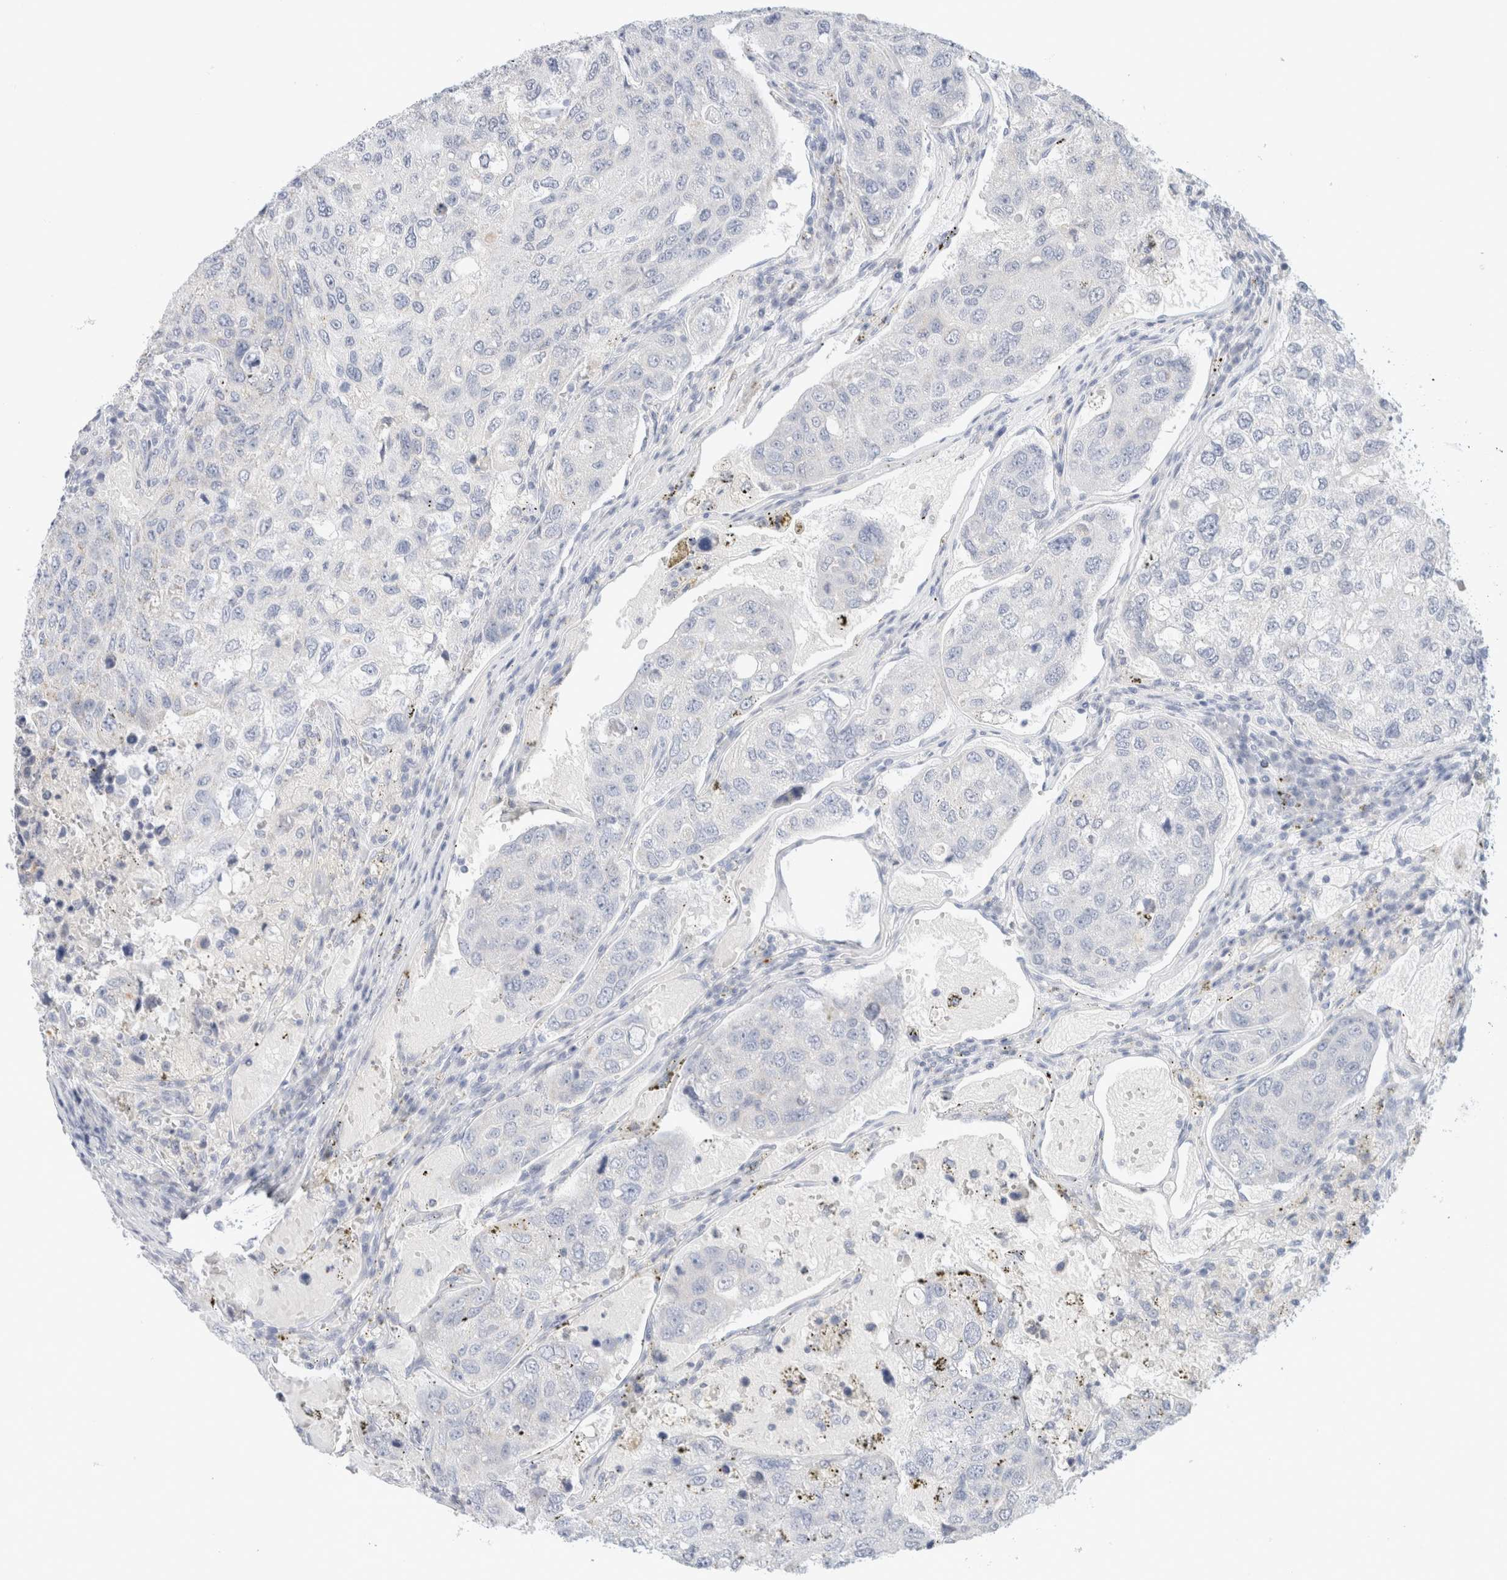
{"staining": {"intensity": "negative", "quantity": "none", "location": "none"}, "tissue": "urothelial cancer", "cell_type": "Tumor cells", "image_type": "cancer", "snomed": [{"axis": "morphology", "description": "Urothelial carcinoma, High grade"}, {"axis": "topography", "description": "Lymph node"}, {"axis": "topography", "description": "Urinary bladder"}], "caption": "Immunohistochemistry image of urothelial carcinoma (high-grade) stained for a protein (brown), which displays no expression in tumor cells.", "gene": "HEXD", "patient": {"sex": "male", "age": 51}}